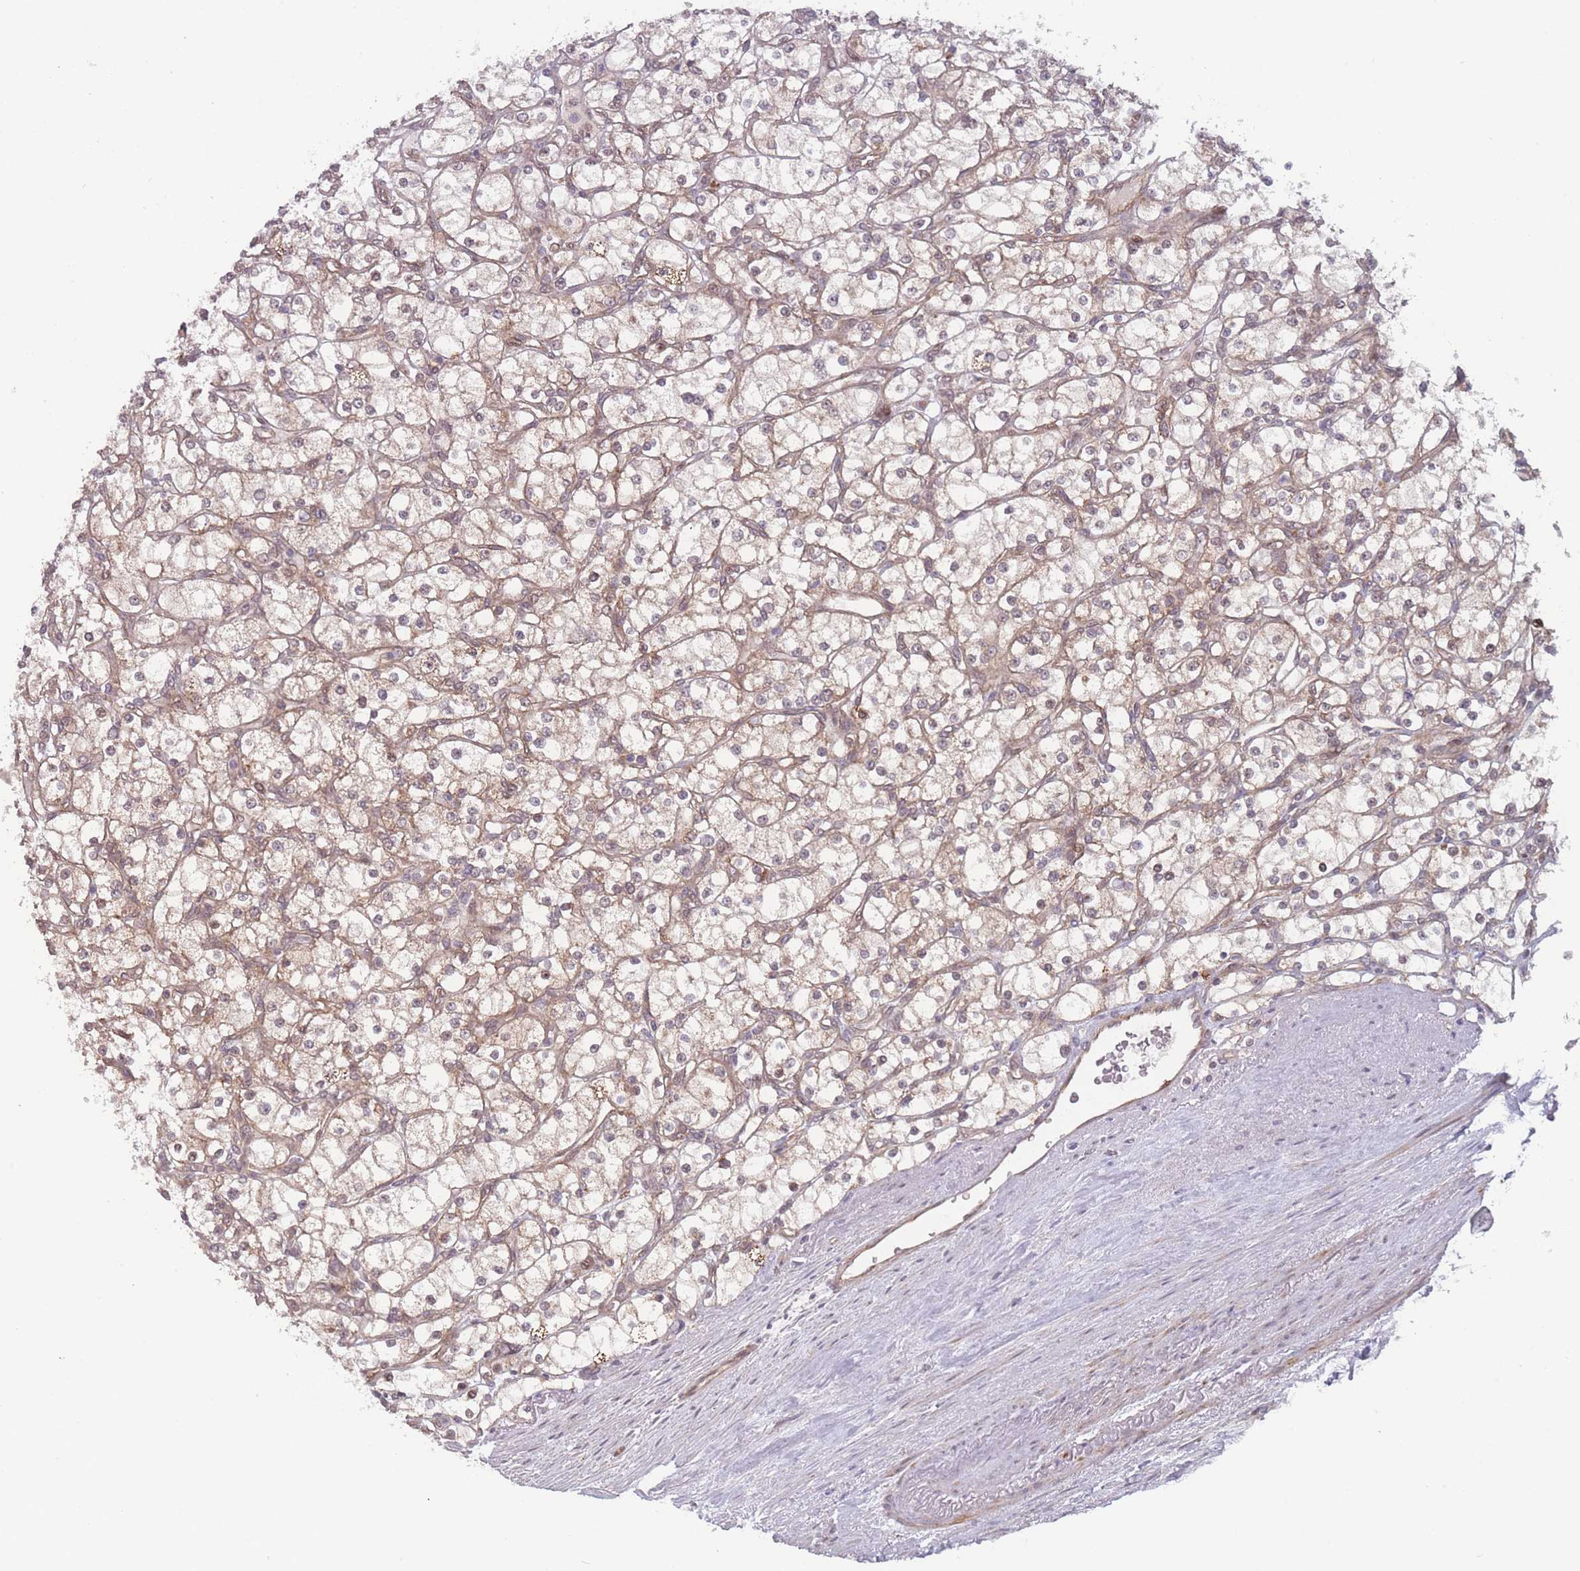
{"staining": {"intensity": "weak", "quantity": ">75%", "location": "cytoplasmic/membranous"}, "tissue": "renal cancer", "cell_type": "Tumor cells", "image_type": "cancer", "snomed": [{"axis": "morphology", "description": "Adenocarcinoma, NOS"}, {"axis": "topography", "description": "Kidney"}], "caption": "Immunohistochemistry histopathology image of renal cancer stained for a protein (brown), which displays low levels of weak cytoplasmic/membranous expression in about >75% of tumor cells.", "gene": "RPS18", "patient": {"sex": "male", "age": 80}}